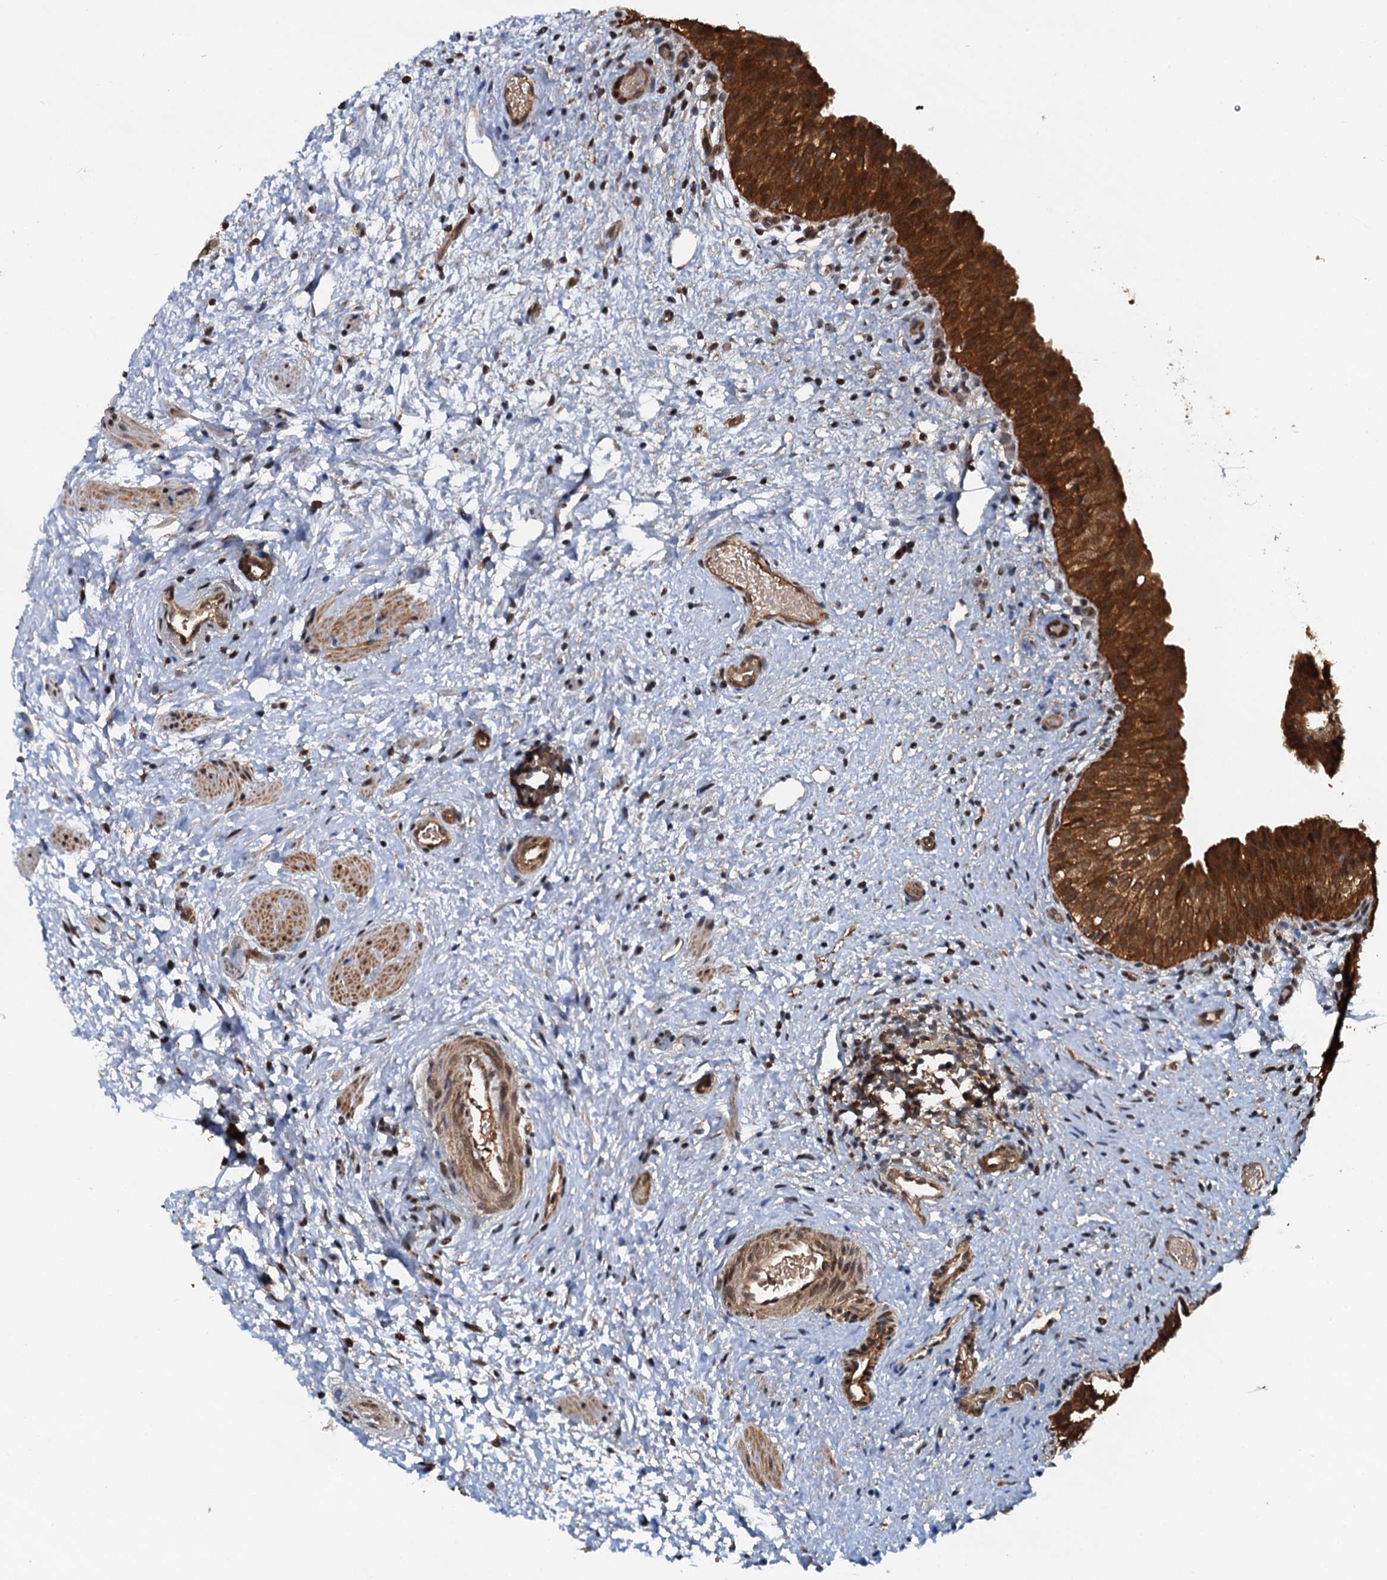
{"staining": {"intensity": "strong", "quantity": ">75%", "location": "cytoplasmic/membranous"}, "tissue": "urinary bladder", "cell_type": "Urothelial cells", "image_type": "normal", "snomed": [{"axis": "morphology", "description": "Normal tissue, NOS"}, {"axis": "topography", "description": "Urinary bladder"}], "caption": "The immunohistochemical stain labels strong cytoplasmic/membranous expression in urothelial cells of benign urinary bladder. The staining is performed using DAB (3,3'-diaminobenzidine) brown chromogen to label protein expression. The nuclei are counter-stained blue using hematoxylin.", "gene": "STUB1", "patient": {"sex": "male", "age": 1}}